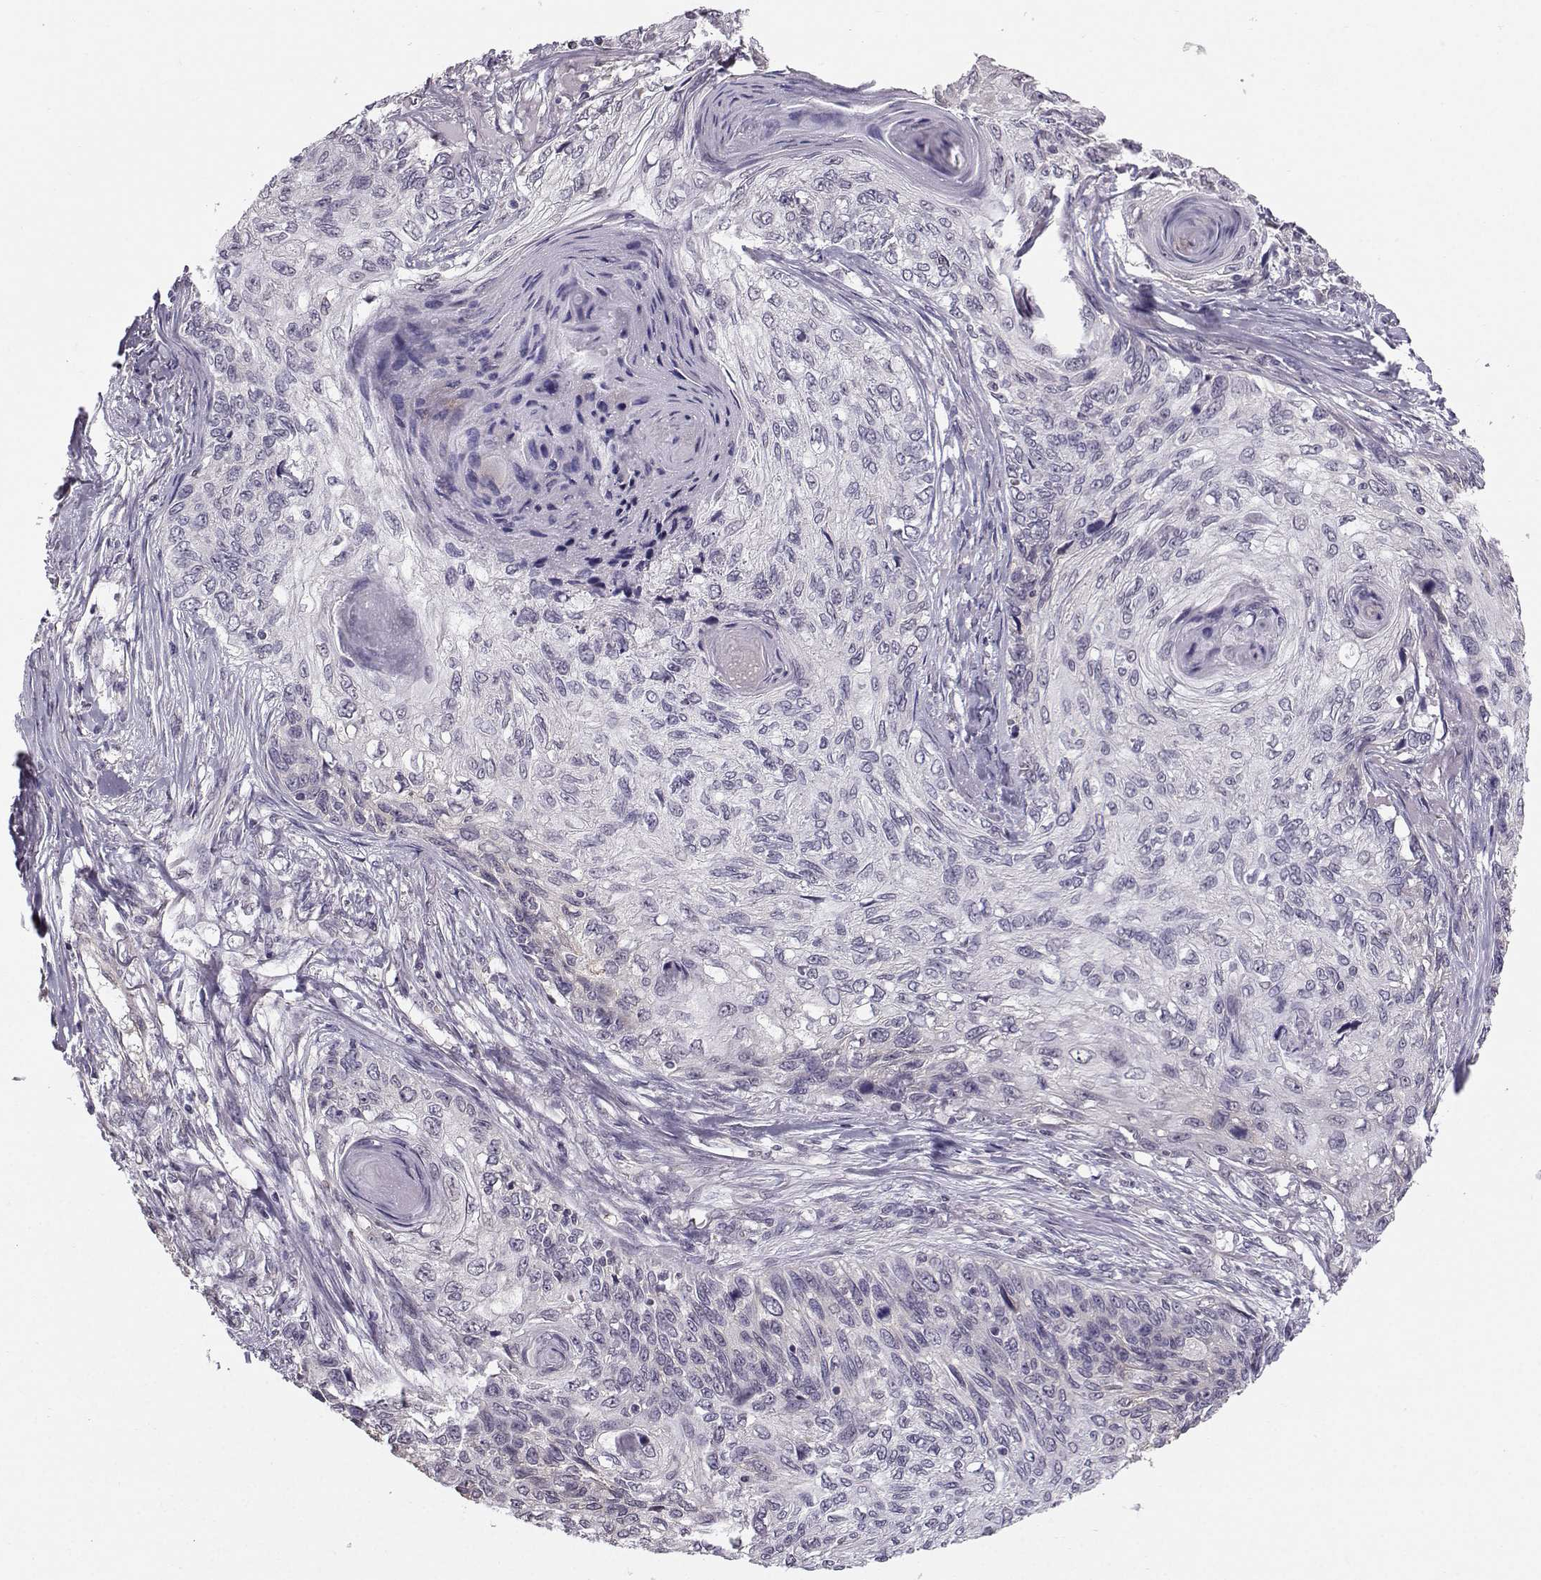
{"staining": {"intensity": "negative", "quantity": "none", "location": "none"}, "tissue": "skin cancer", "cell_type": "Tumor cells", "image_type": "cancer", "snomed": [{"axis": "morphology", "description": "Squamous cell carcinoma, NOS"}, {"axis": "topography", "description": "Skin"}], "caption": "Immunohistochemistry photomicrograph of human skin cancer (squamous cell carcinoma) stained for a protein (brown), which reveals no expression in tumor cells. (Brightfield microscopy of DAB immunohistochemistry at high magnification).", "gene": "TSPYL5", "patient": {"sex": "male", "age": 92}}